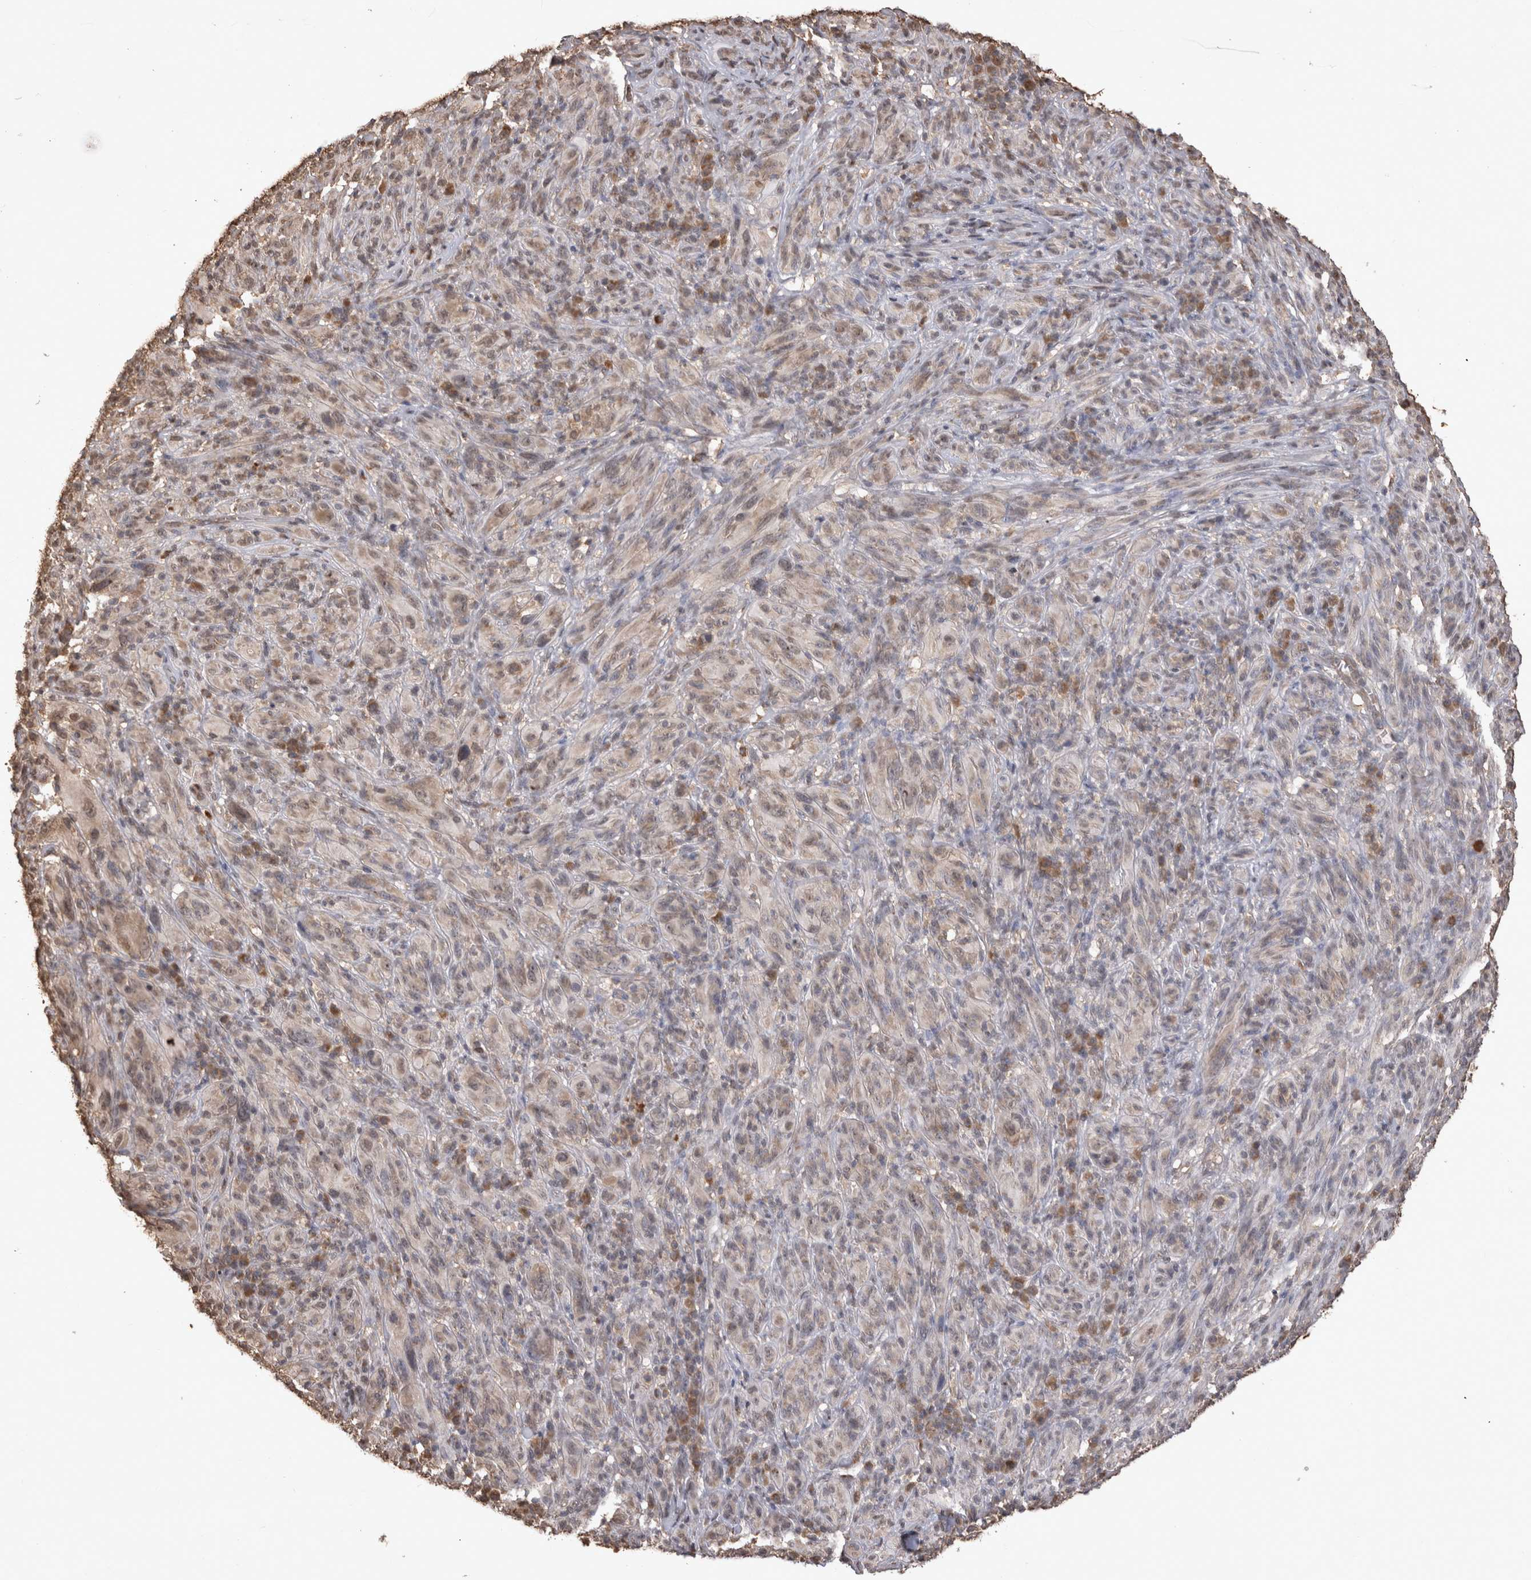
{"staining": {"intensity": "weak", "quantity": "<25%", "location": "cytoplasmic/membranous"}, "tissue": "melanoma", "cell_type": "Tumor cells", "image_type": "cancer", "snomed": [{"axis": "morphology", "description": "Malignant melanoma, NOS"}, {"axis": "topography", "description": "Skin of head"}], "caption": "Tumor cells are negative for protein expression in human melanoma.", "gene": "SOCS5", "patient": {"sex": "male", "age": 96}}